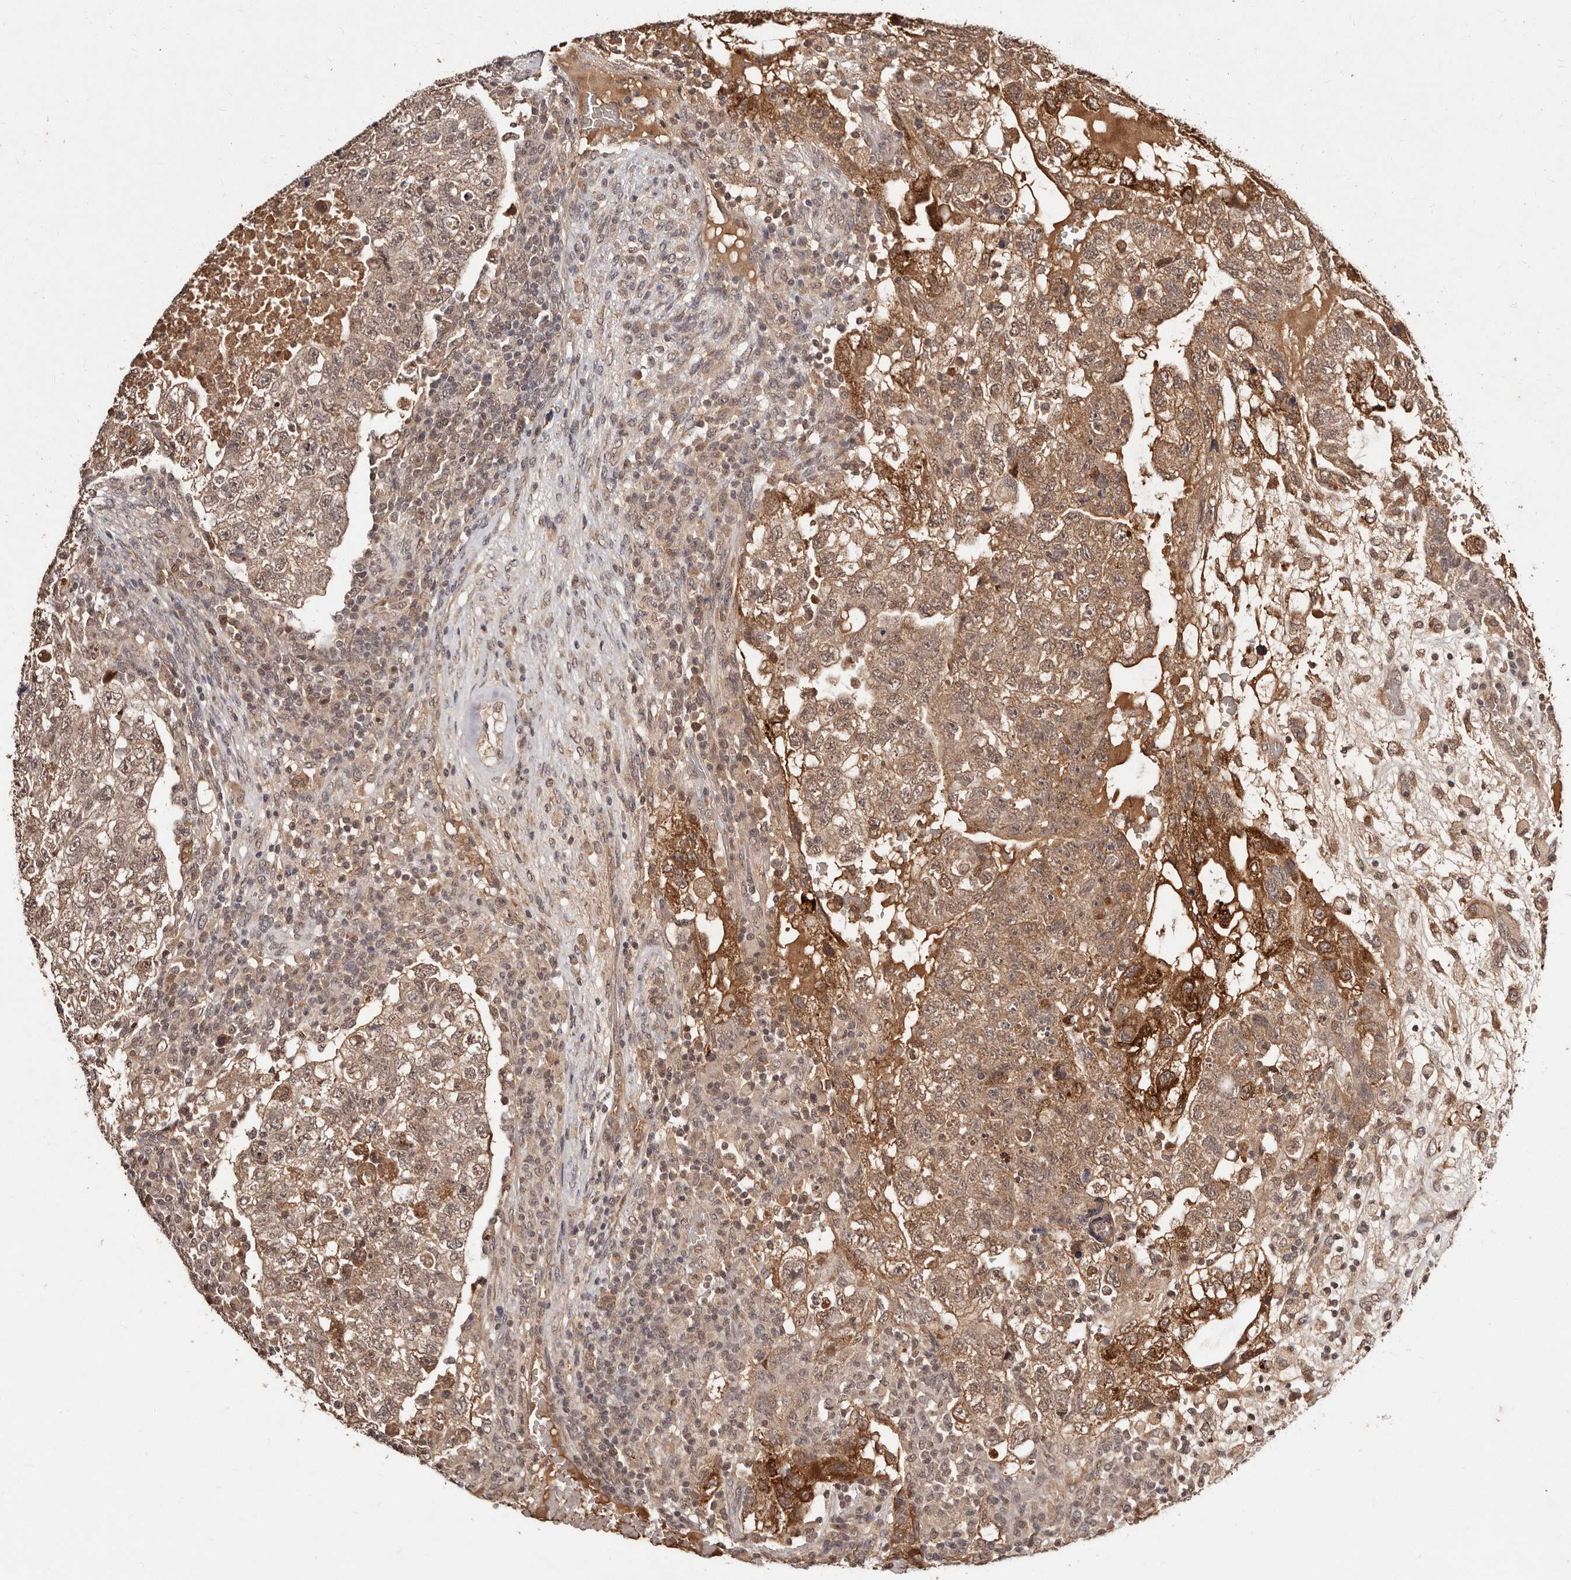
{"staining": {"intensity": "moderate", "quantity": ">75%", "location": "cytoplasmic/membranous"}, "tissue": "testis cancer", "cell_type": "Tumor cells", "image_type": "cancer", "snomed": [{"axis": "morphology", "description": "Carcinoma, Embryonal, NOS"}, {"axis": "topography", "description": "Testis"}], "caption": "Tumor cells show medium levels of moderate cytoplasmic/membranous expression in about >75% of cells in human testis embryonal carcinoma. (Stains: DAB in brown, nuclei in blue, Microscopy: brightfield microscopy at high magnification).", "gene": "BICRAL", "patient": {"sex": "male", "age": 36}}